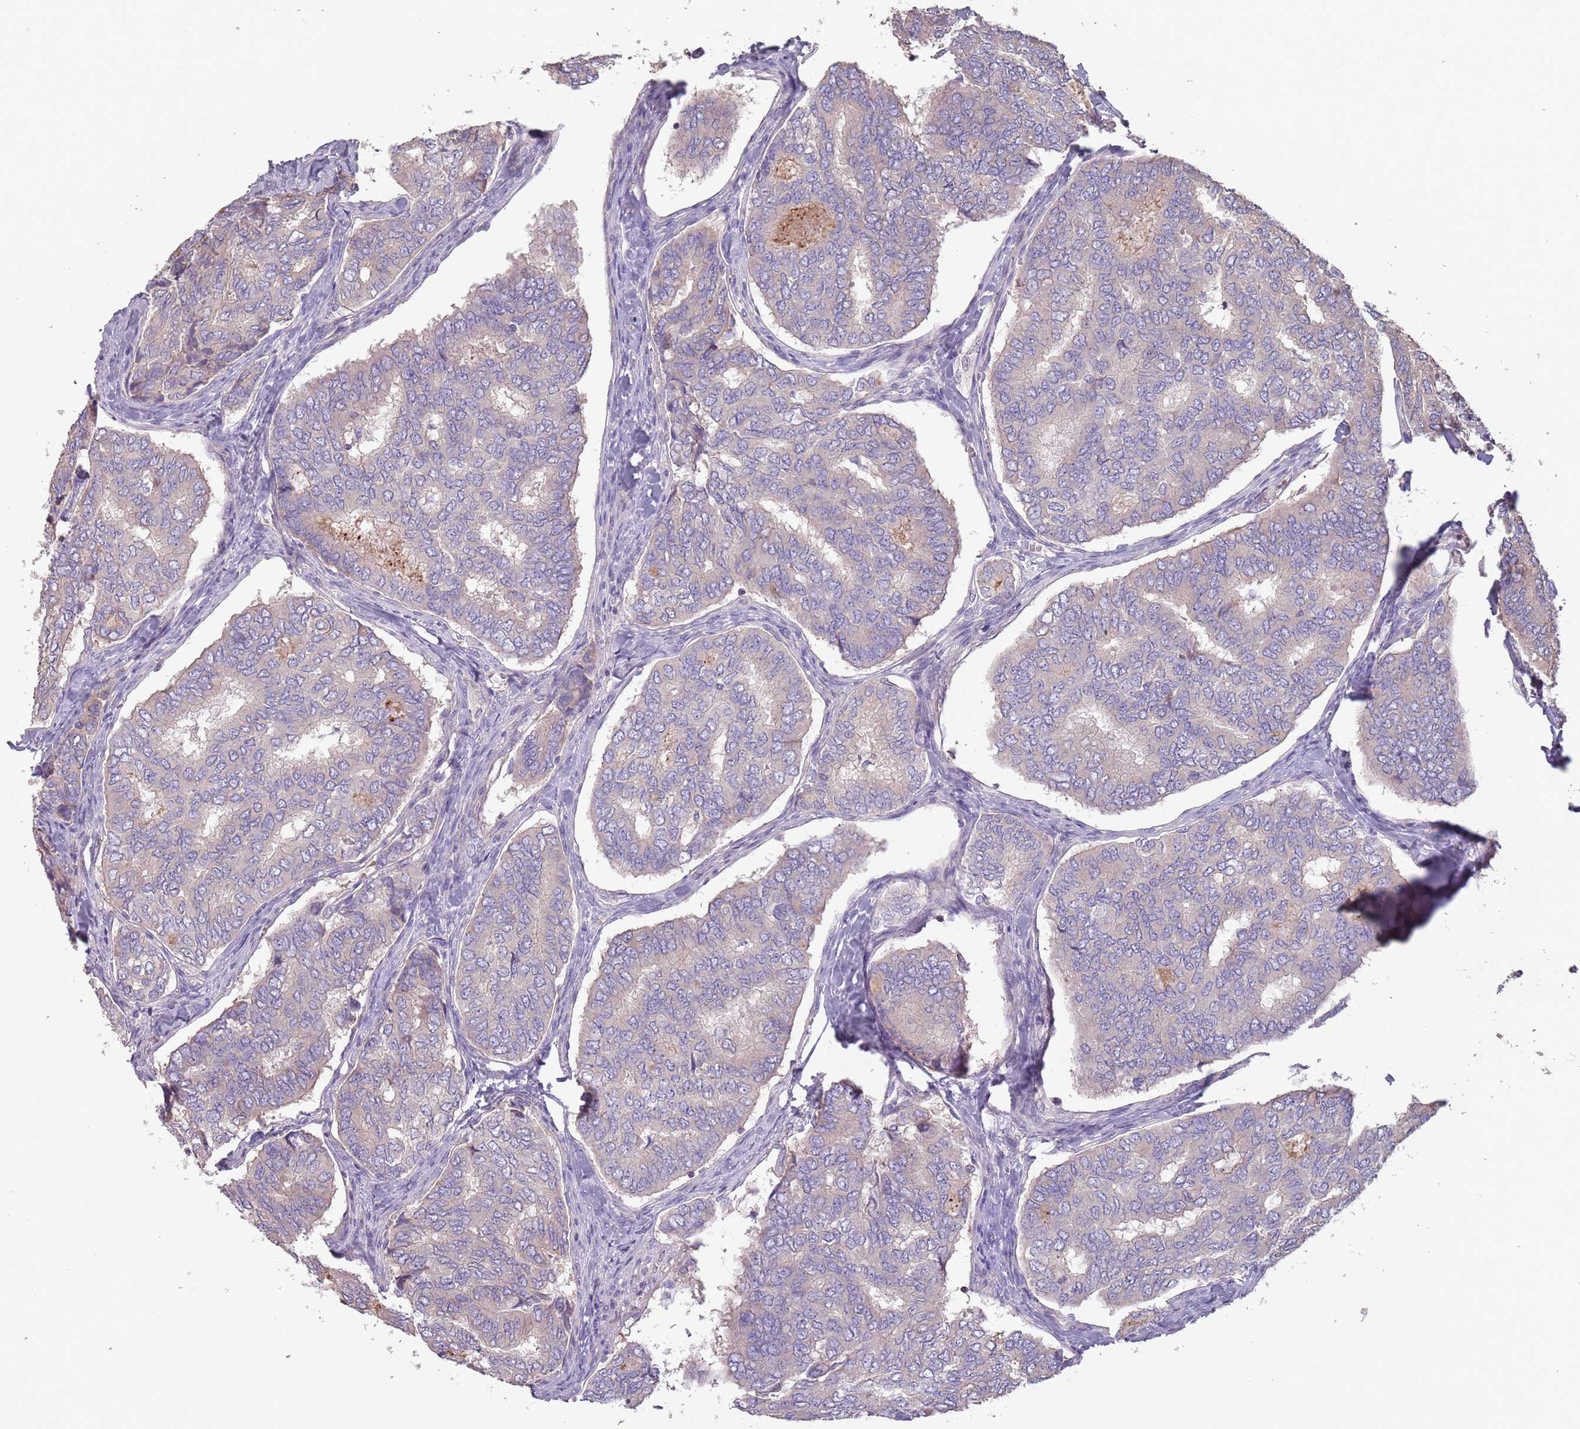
{"staining": {"intensity": "negative", "quantity": "none", "location": "none"}, "tissue": "thyroid cancer", "cell_type": "Tumor cells", "image_type": "cancer", "snomed": [{"axis": "morphology", "description": "Papillary adenocarcinoma, NOS"}, {"axis": "topography", "description": "Thyroid gland"}], "caption": "High power microscopy histopathology image of an immunohistochemistry (IHC) image of thyroid papillary adenocarcinoma, revealing no significant staining in tumor cells.", "gene": "MBD3L1", "patient": {"sex": "female", "age": 35}}